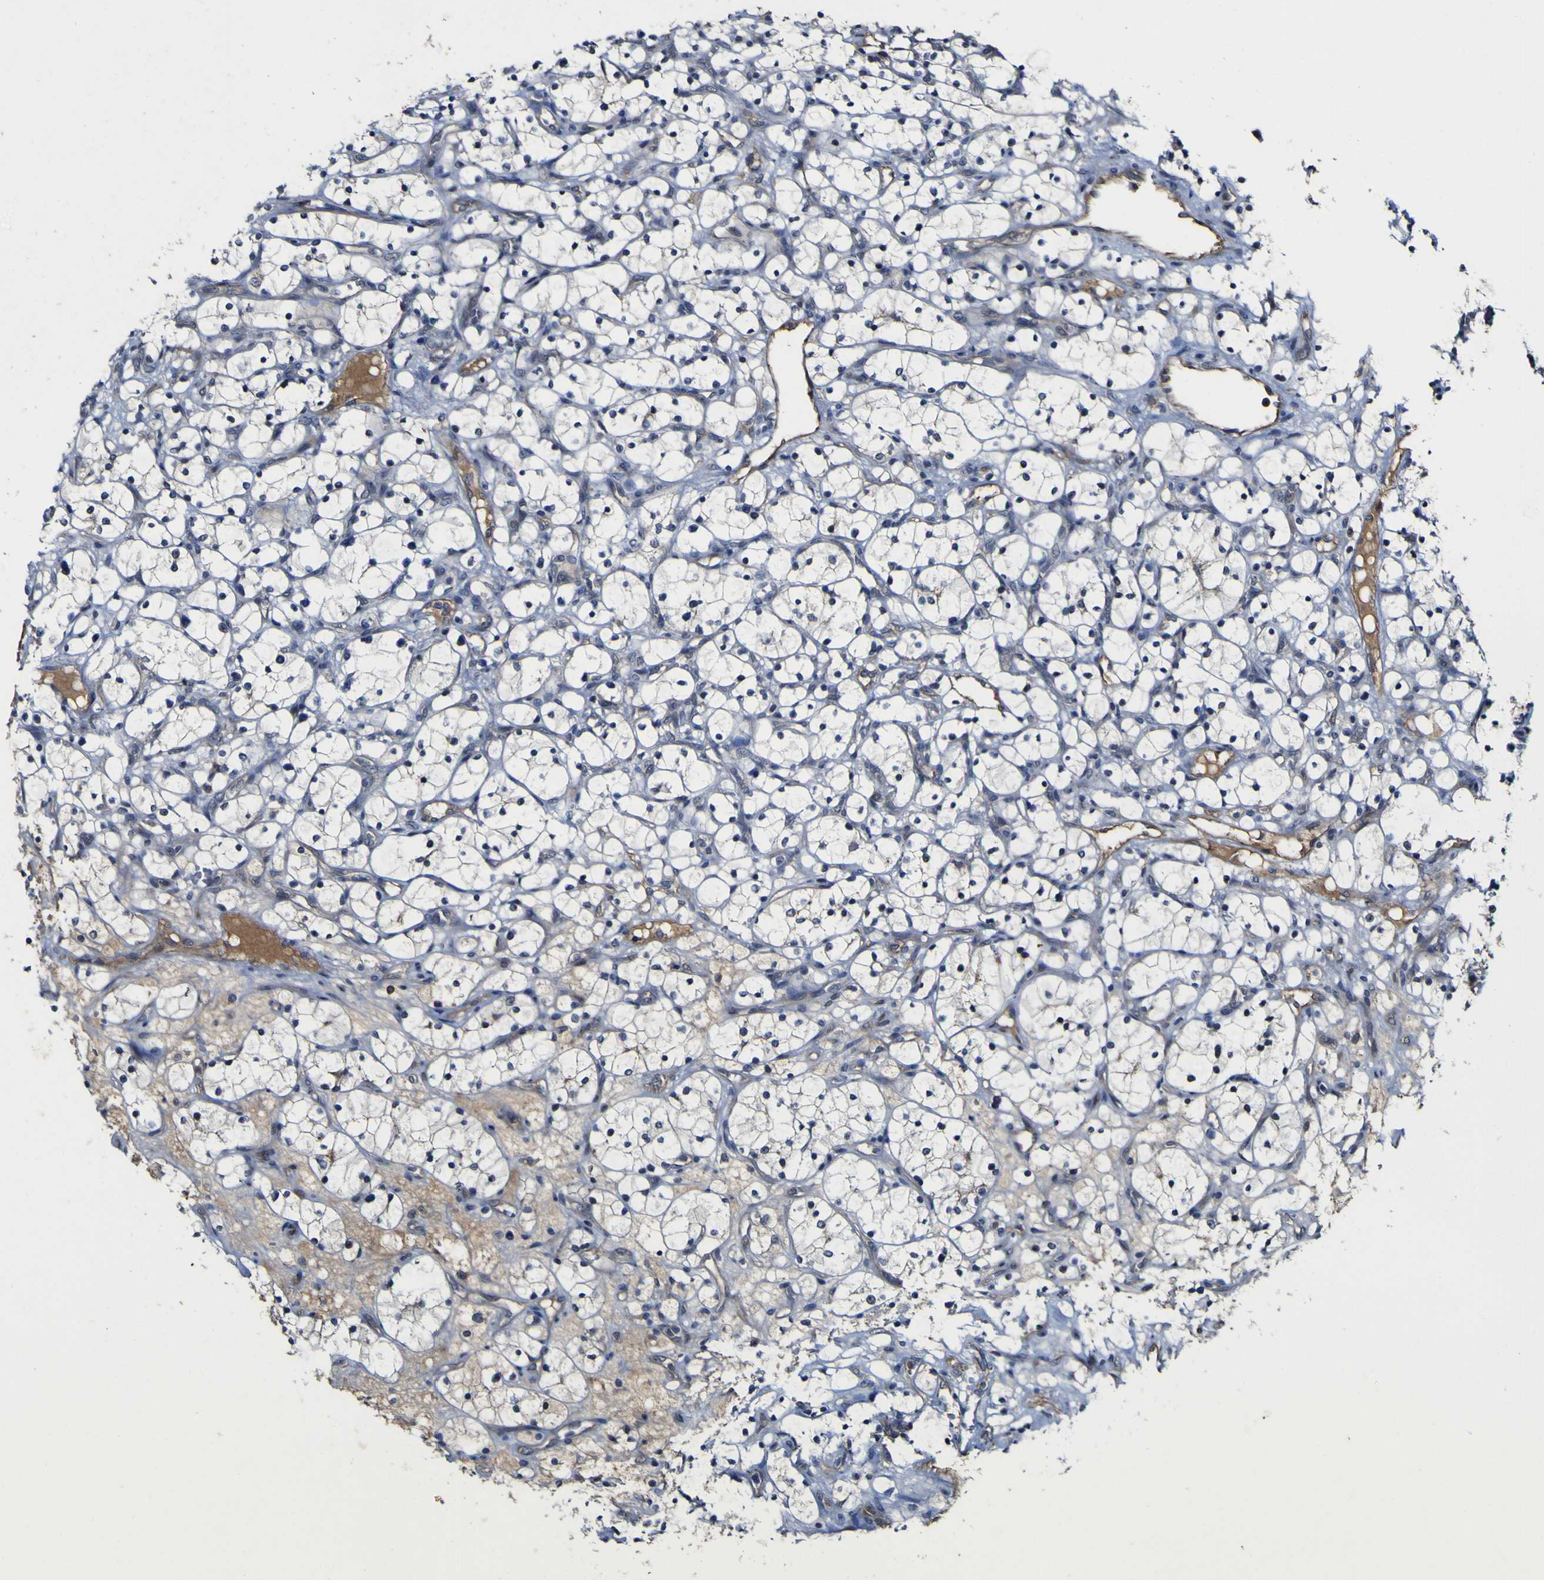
{"staining": {"intensity": "negative", "quantity": "none", "location": "none"}, "tissue": "renal cancer", "cell_type": "Tumor cells", "image_type": "cancer", "snomed": [{"axis": "morphology", "description": "Adenocarcinoma, NOS"}, {"axis": "topography", "description": "Kidney"}], "caption": "An image of renal cancer (adenocarcinoma) stained for a protein exhibits no brown staining in tumor cells. Nuclei are stained in blue.", "gene": "CCL2", "patient": {"sex": "female", "age": 69}}